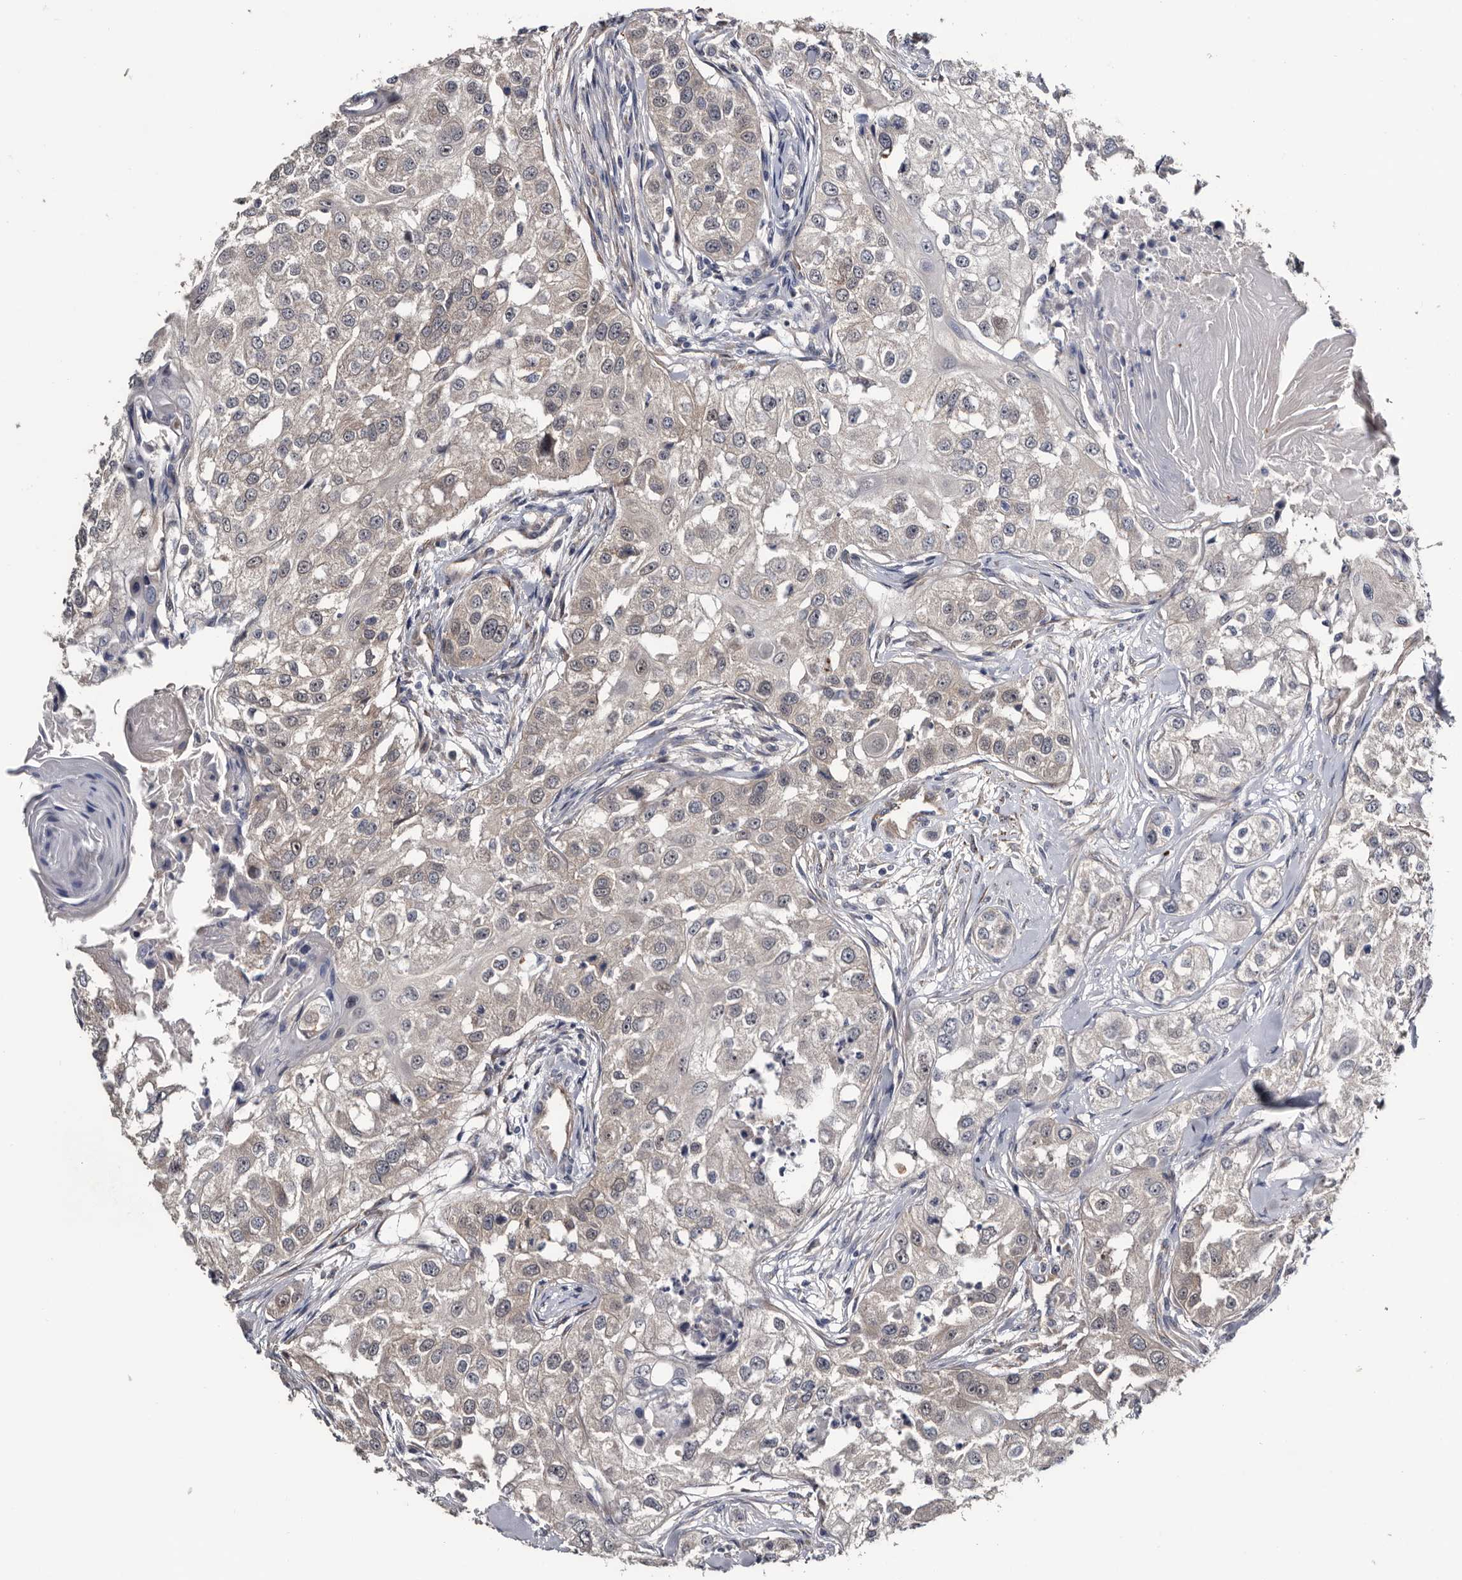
{"staining": {"intensity": "negative", "quantity": "none", "location": "none"}, "tissue": "head and neck cancer", "cell_type": "Tumor cells", "image_type": "cancer", "snomed": [{"axis": "morphology", "description": "Normal tissue, NOS"}, {"axis": "morphology", "description": "Squamous cell carcinoma, NOS"}, {"axis": "topography", "description": "Skeletal muscle"}, {"axis": "topography", "description": "Head-Neck"}], "caption": "An image of head and neck cancer (squamous cell carcinoma) stained for a protein shows no brown staining in tumor cells. (Brightfield microscopy of DAB (3,3'-diaminobenzidine) immunohistochemistry (IHC) at high magnification).", "gene": "IARS1", "patient": {"sex": "male", "age": 51}}